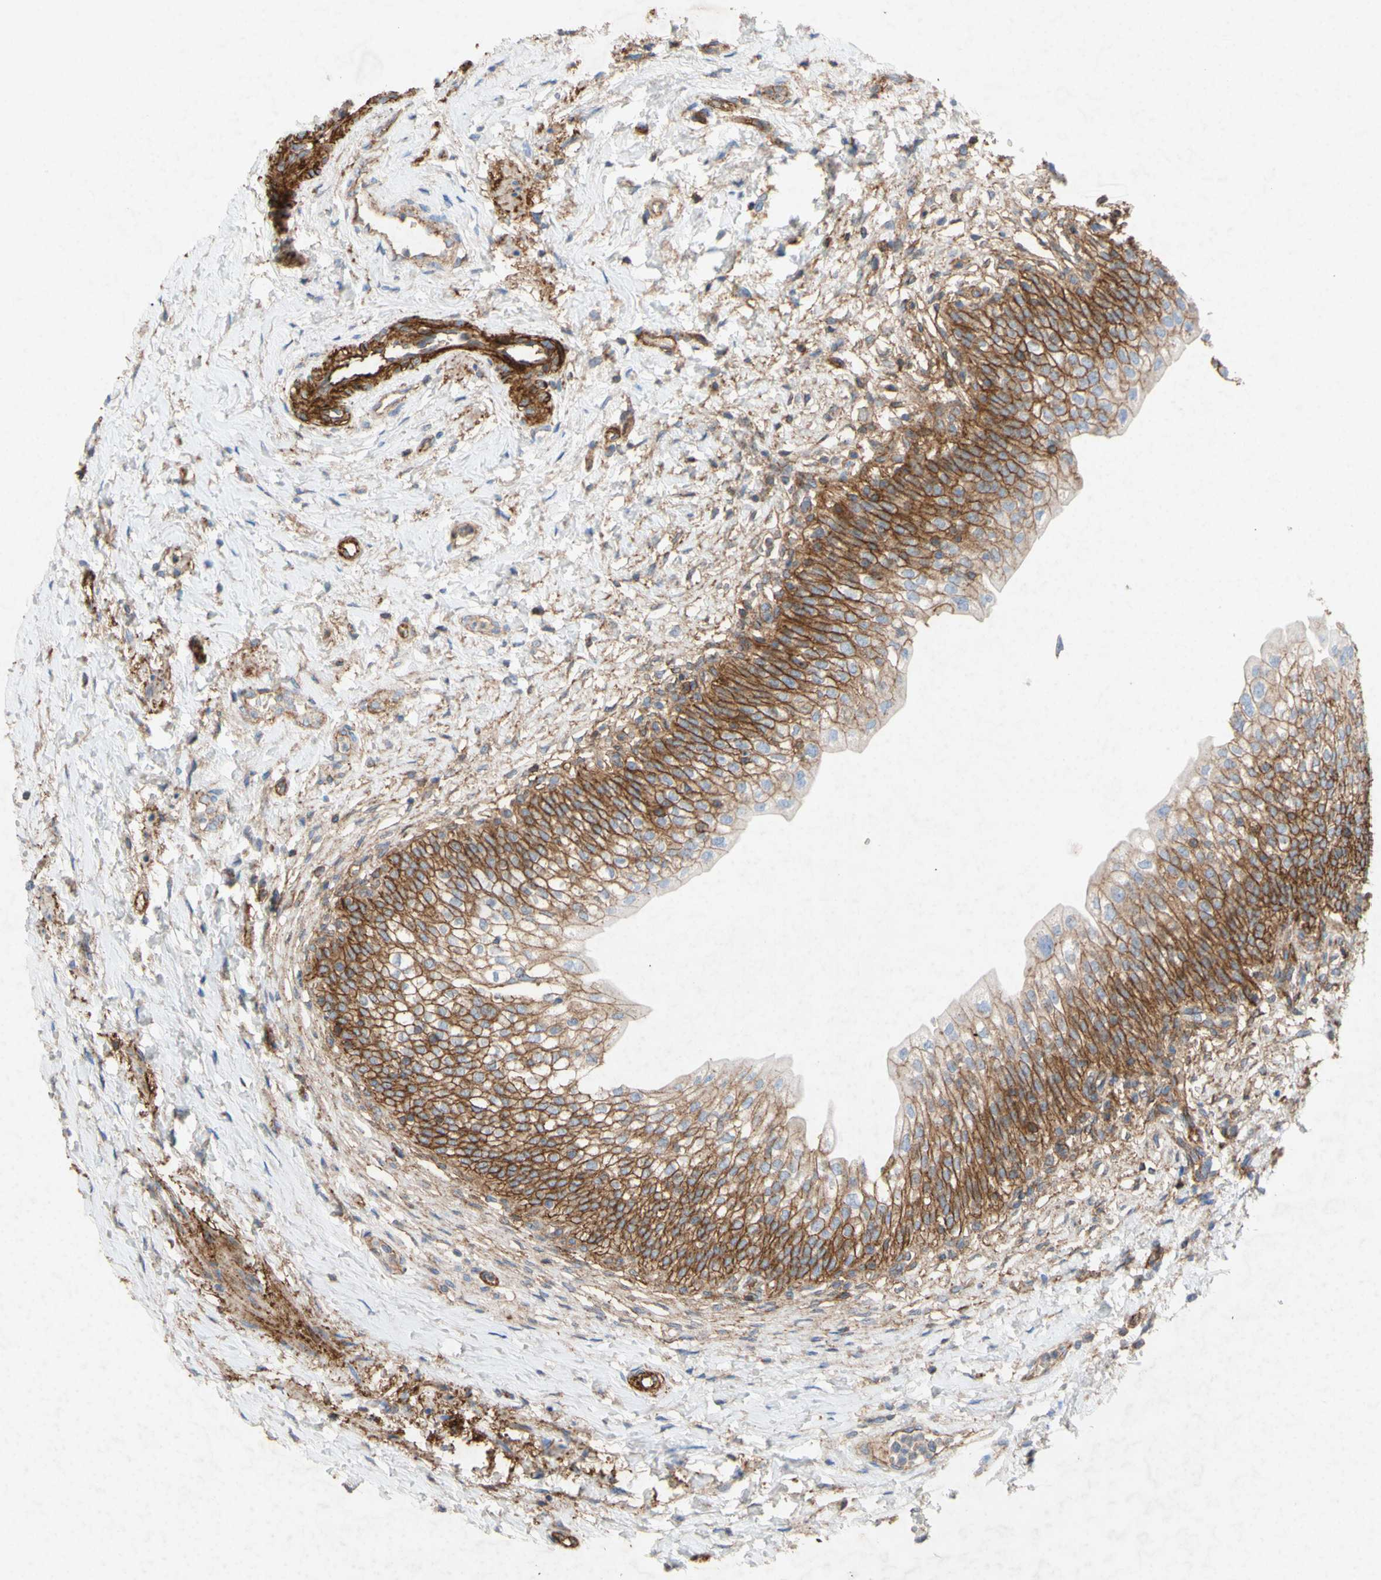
{"staining": {"intensity": "strong", "quantity": ">75%", "location": "cytoplasmic/membranous"}, "tissue": "urinary bladder", "cell_type": "Urothelial cells", "image_type": "normal", "snomed": [{"axis": "morphology", "description": "Normal tissue, NOS"}, {"axis": "topography", "description": "Urinary bladder"}], "caption": "Protein analysis of benign urinary bladder reveals strong cytoplasmic/membranous positivity in approximately >75% of urothelial cells. Using DAB (3,3'-diaminobenzidine) (brown) and hematoxylin (blue) stains, captured at high magnification using brightfield microscopy.", "gene": "ATP2A3", "patient": {"sex": "male", "age": 55}}